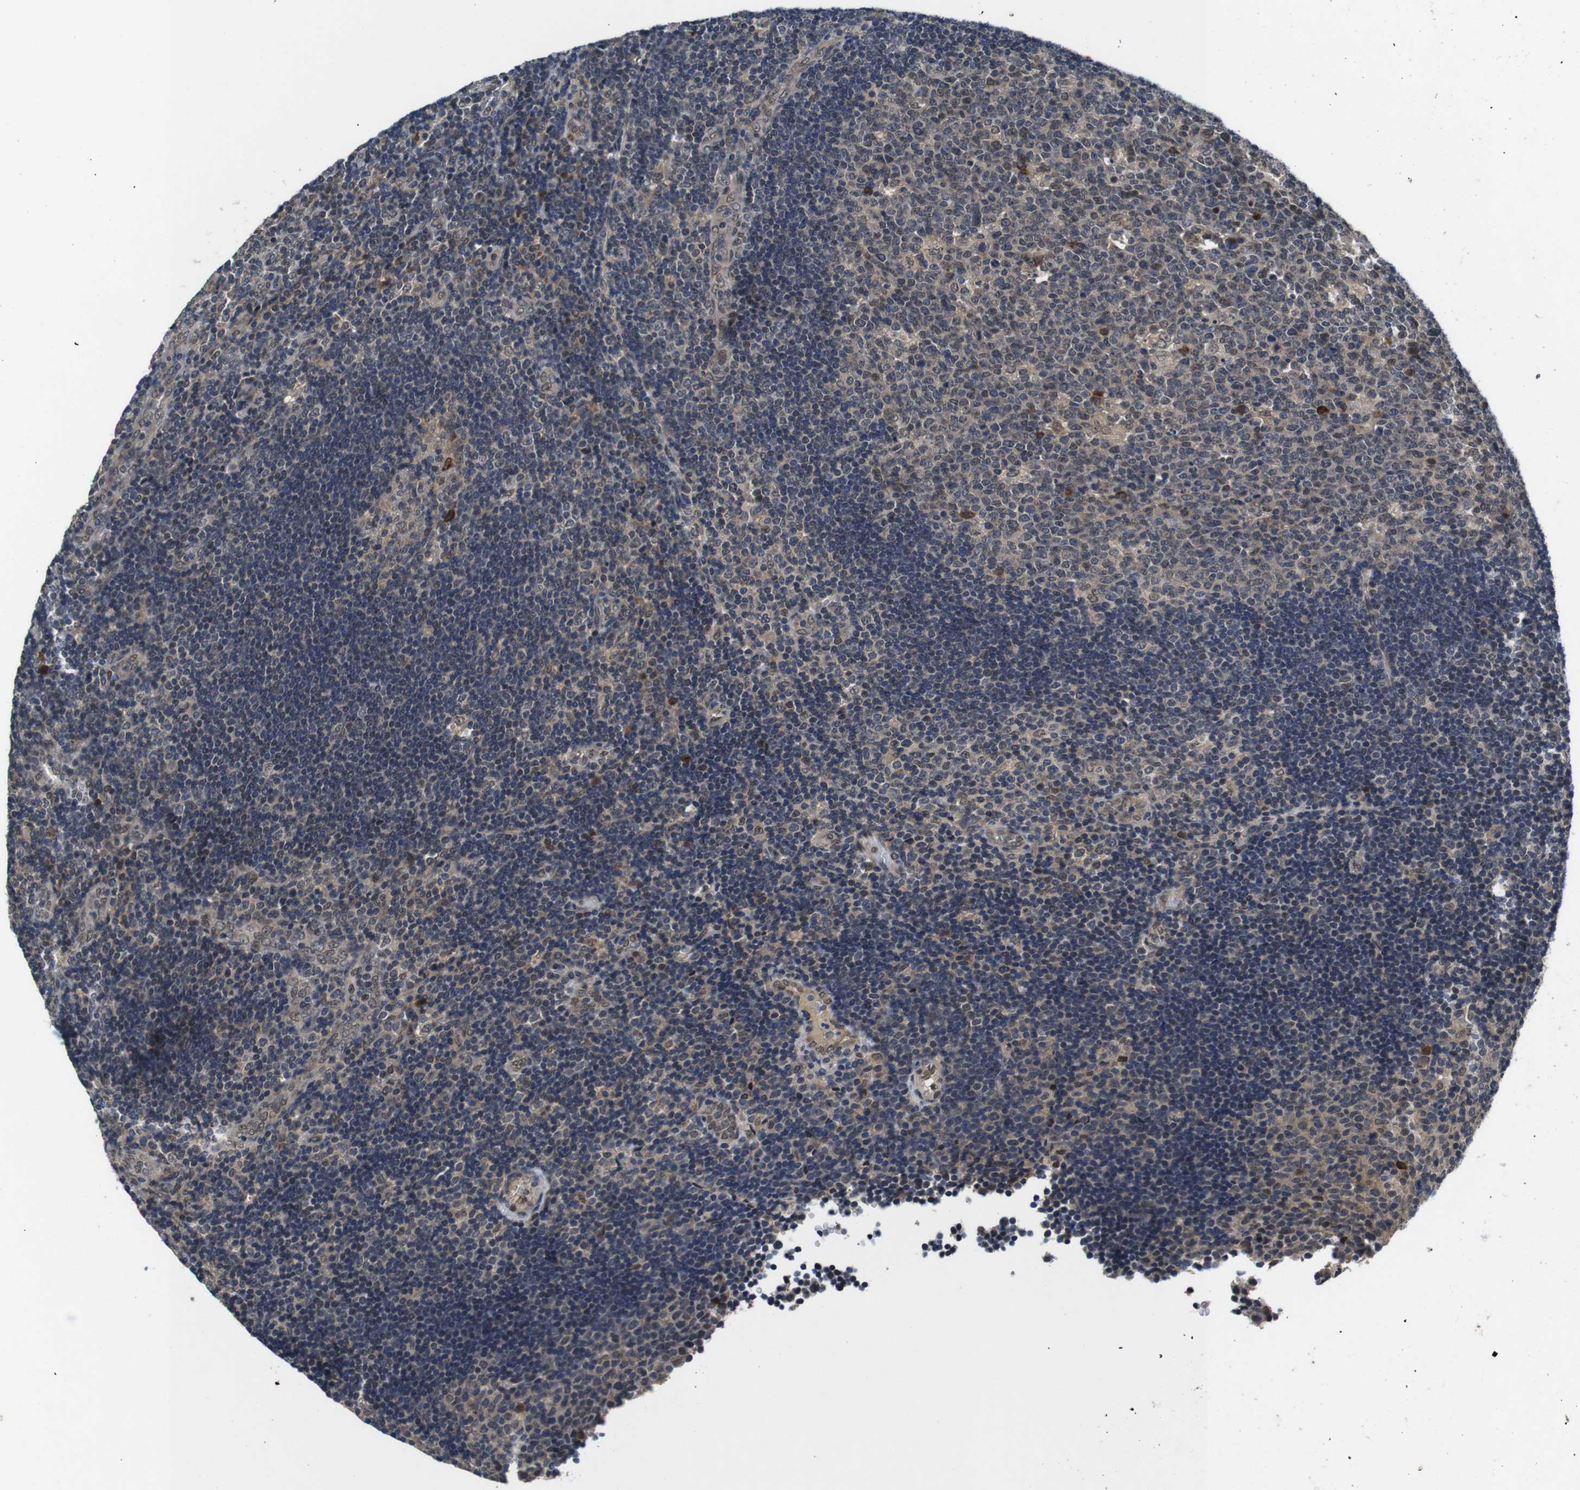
{"staining": {"intensity": "moderate", "quantity": "<25%", "location": "cytoplasmic/membranous"}, "tissue": "lymph node", "cell_type": "Germinal center cells", "image_type": "normal", "snomed": [{"axis": "morphology", "description": "Normal tissue, NOS"}, {"axis": "topography", "description": "Lymph node"}, {"axis": "topography", "description": "Salivary gland"}], "caption": "A low amount of moderate cytoplasmic/membranous positivity is appreciated in about <25% of germinal center cells in unremarkable lymph node. Nuclei are stained in blue.", "gene": "ZBTB46", "patient": {"sex": "male", "age": 8}}